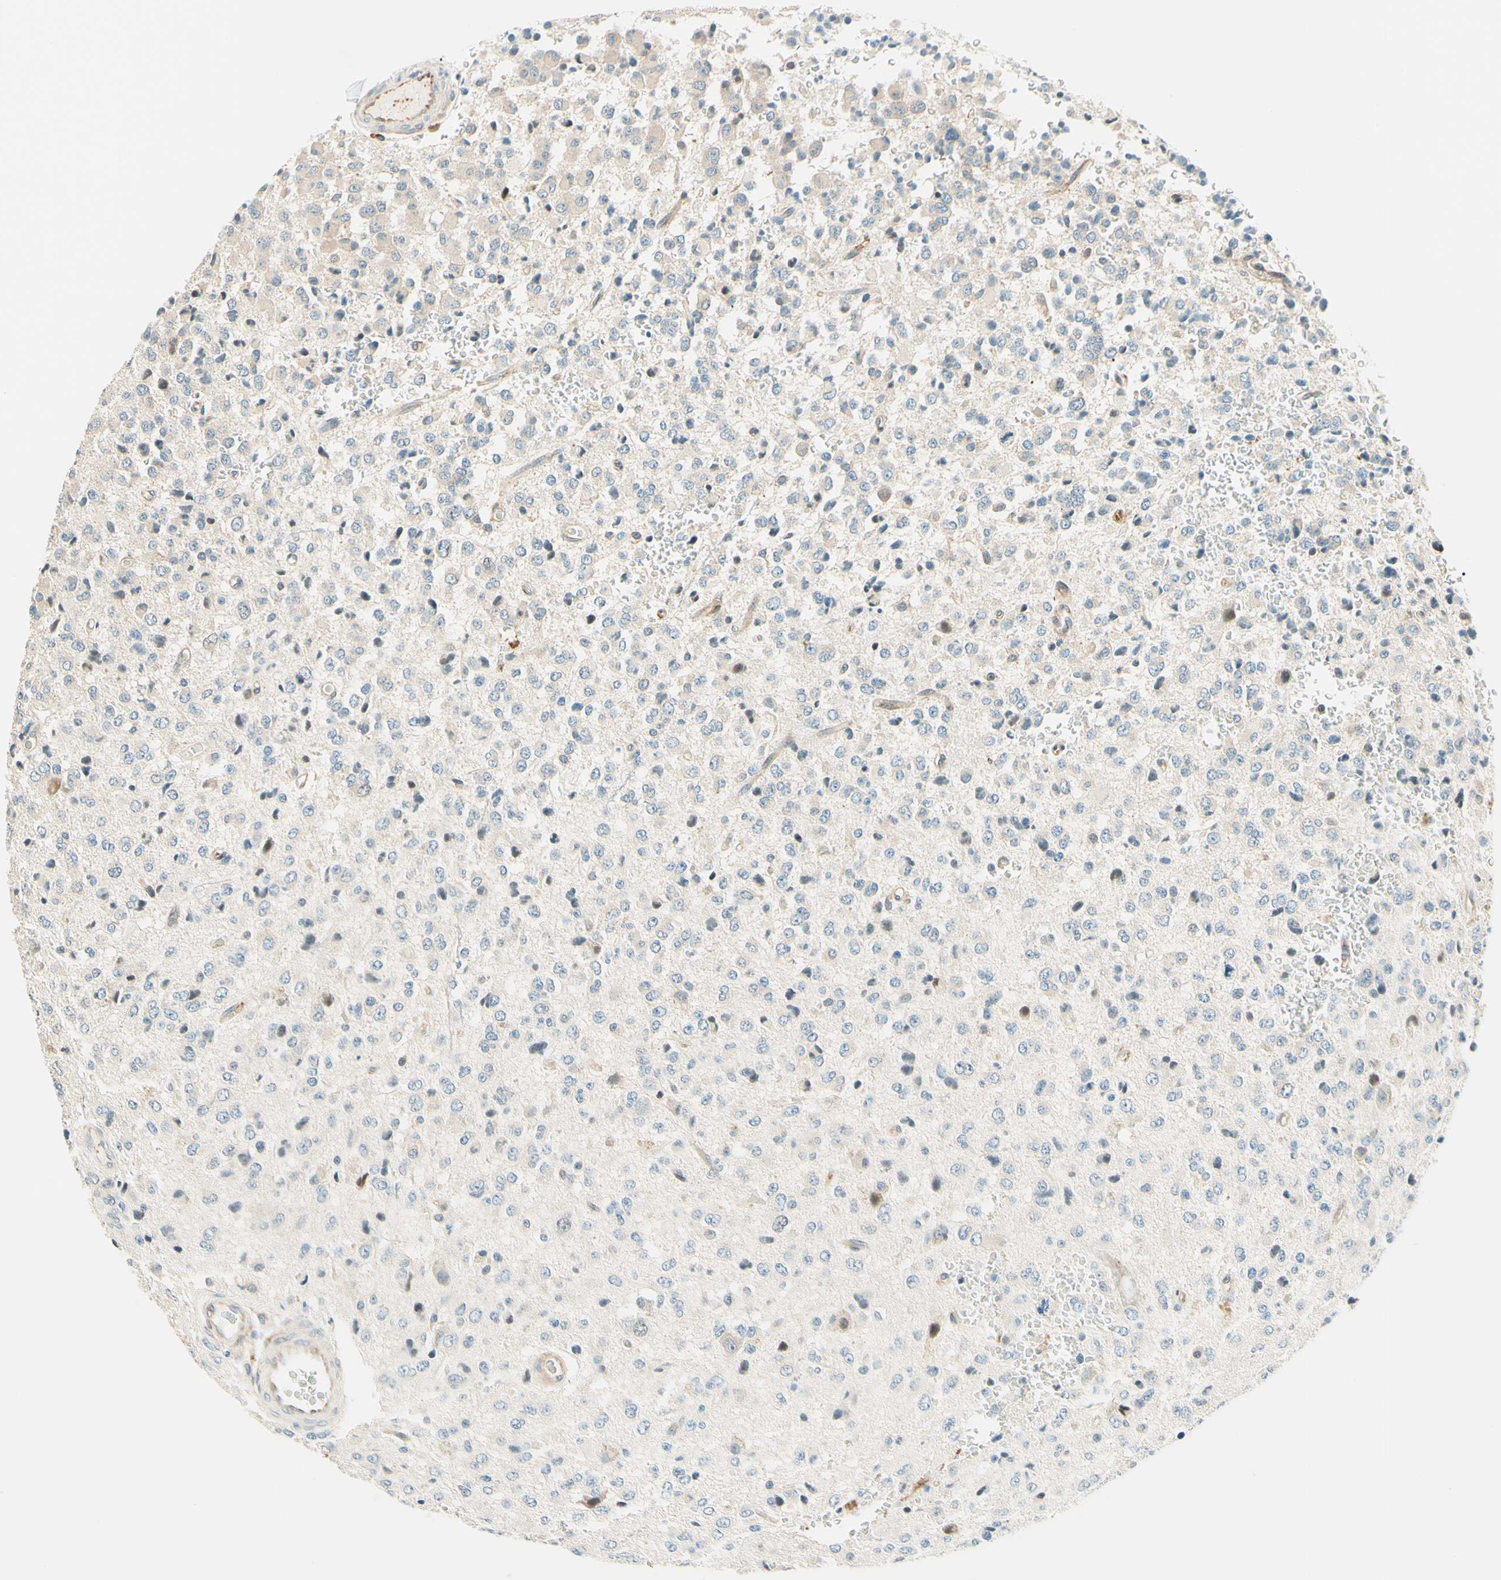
{"staining": {"intensity": "negative", "quantity": "none", "location": "none"}, "tissue": "glioma", "cell_type": "Tumor cells", "image_type": "cancer", "snomed": [{"axis": "morphology", "description": "Glioma, malignant, High grade"}, {"axis": "topography", "description": "pancreas cauda"}], "caption": "High power microscopy photomicrograph of an immunohistochemistry image of glioma, revealing no significant expression in tumor cells.", "gene": "TAOK2", "patient": {"sex": "male", "age": 60}}